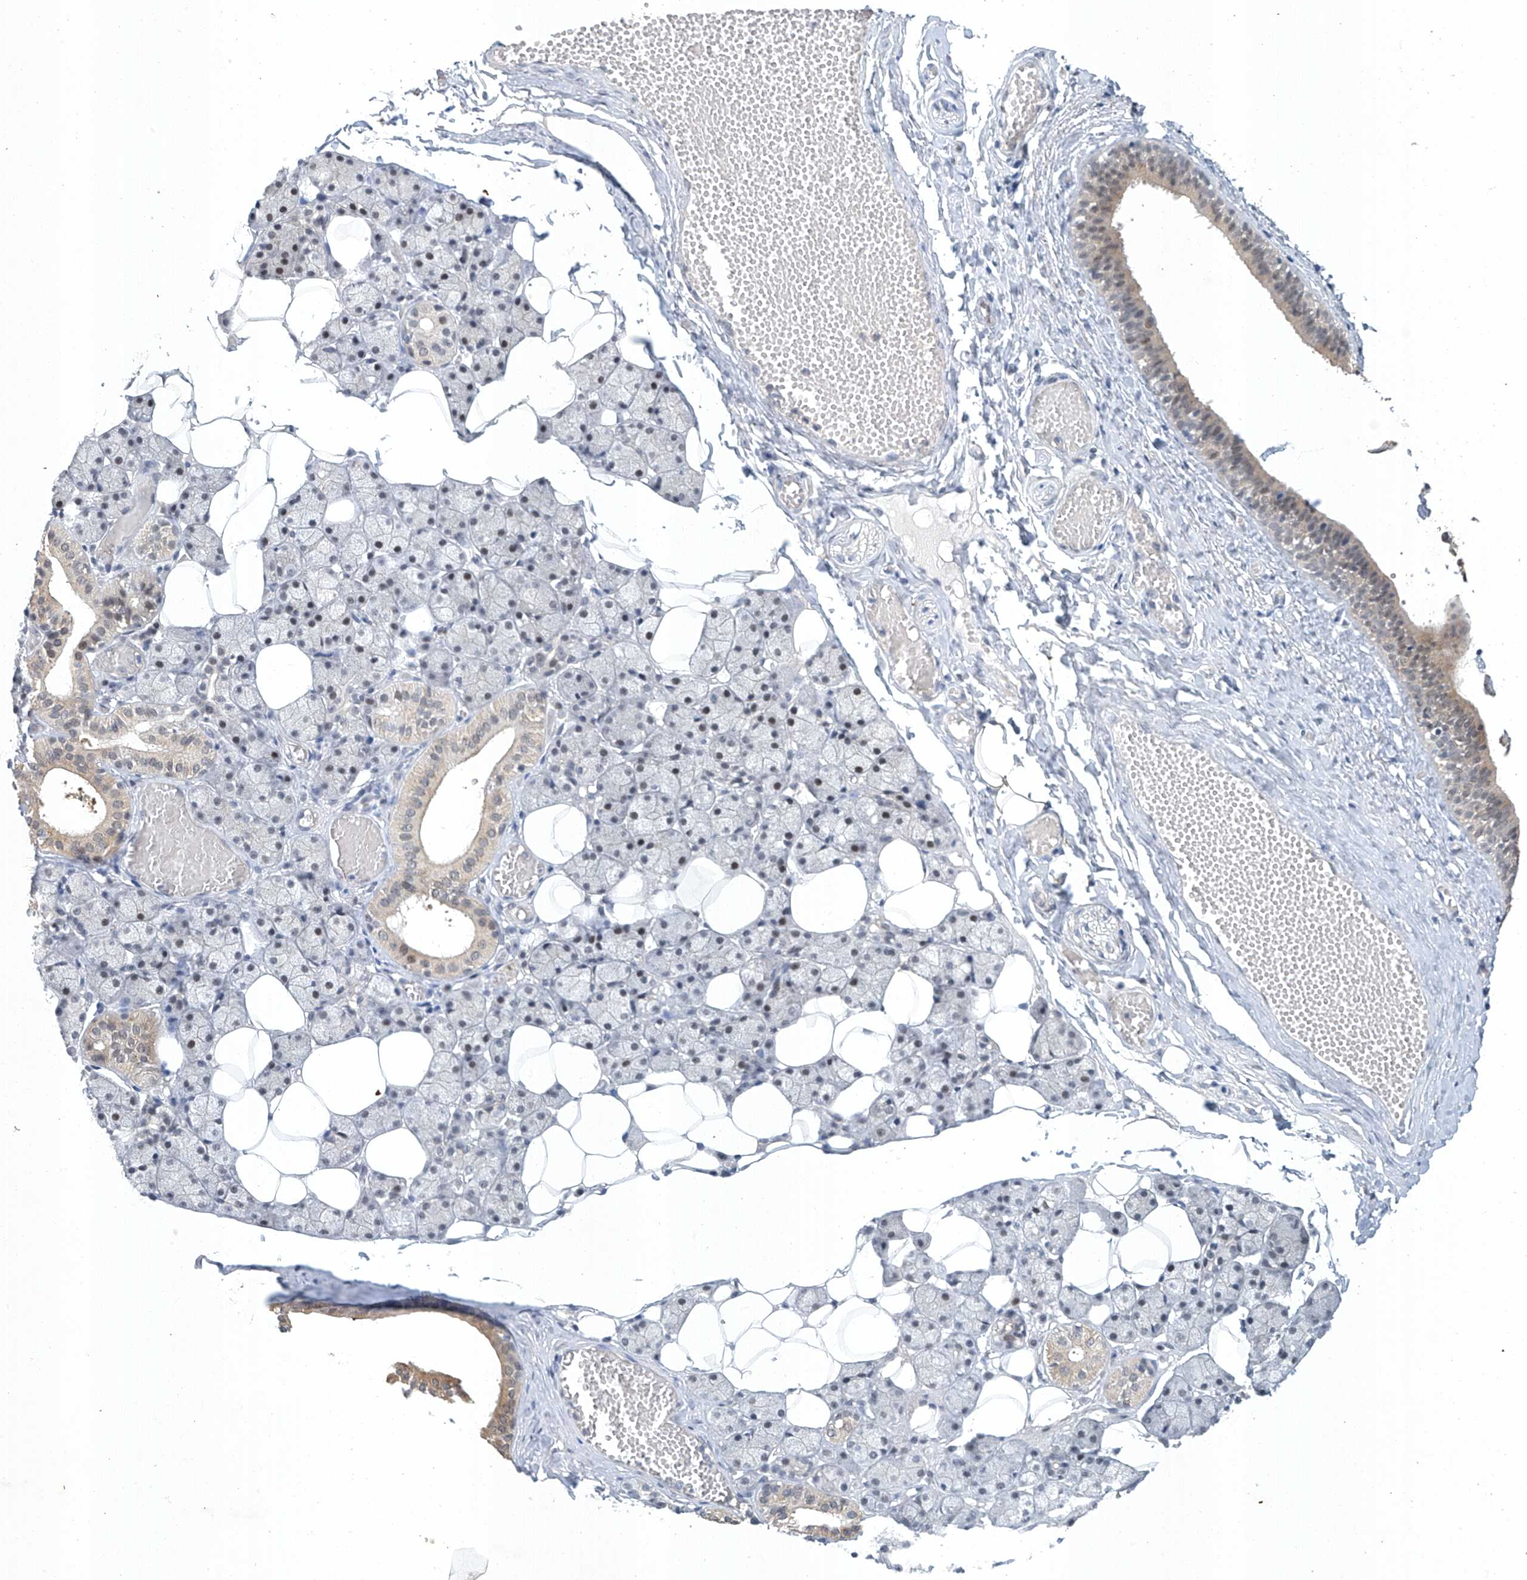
{"staining": {"intensity": "moderate", "quantity": "<25%", "location": "cytoplasmic/membranous"}, "tissue": "salivary gland", "cell_type": "Glandular cells", "image_type": "normal", "snomed": [{"axis": "morphology", "description": "Normal tissue, NOS"}, {"axis": "topography", "description": "Salivary gland"}], "caption": "The immunohistochemical stain shows moderate cytoplasmic/membranous positivity in glandular cells of normal salivary gland. (DAB (3,3'-diaminobenzidine) IHC with brightfield microscopy, high magnification).", "gene": "TAF8", "patient": {"sex": "female", "age": 33}}